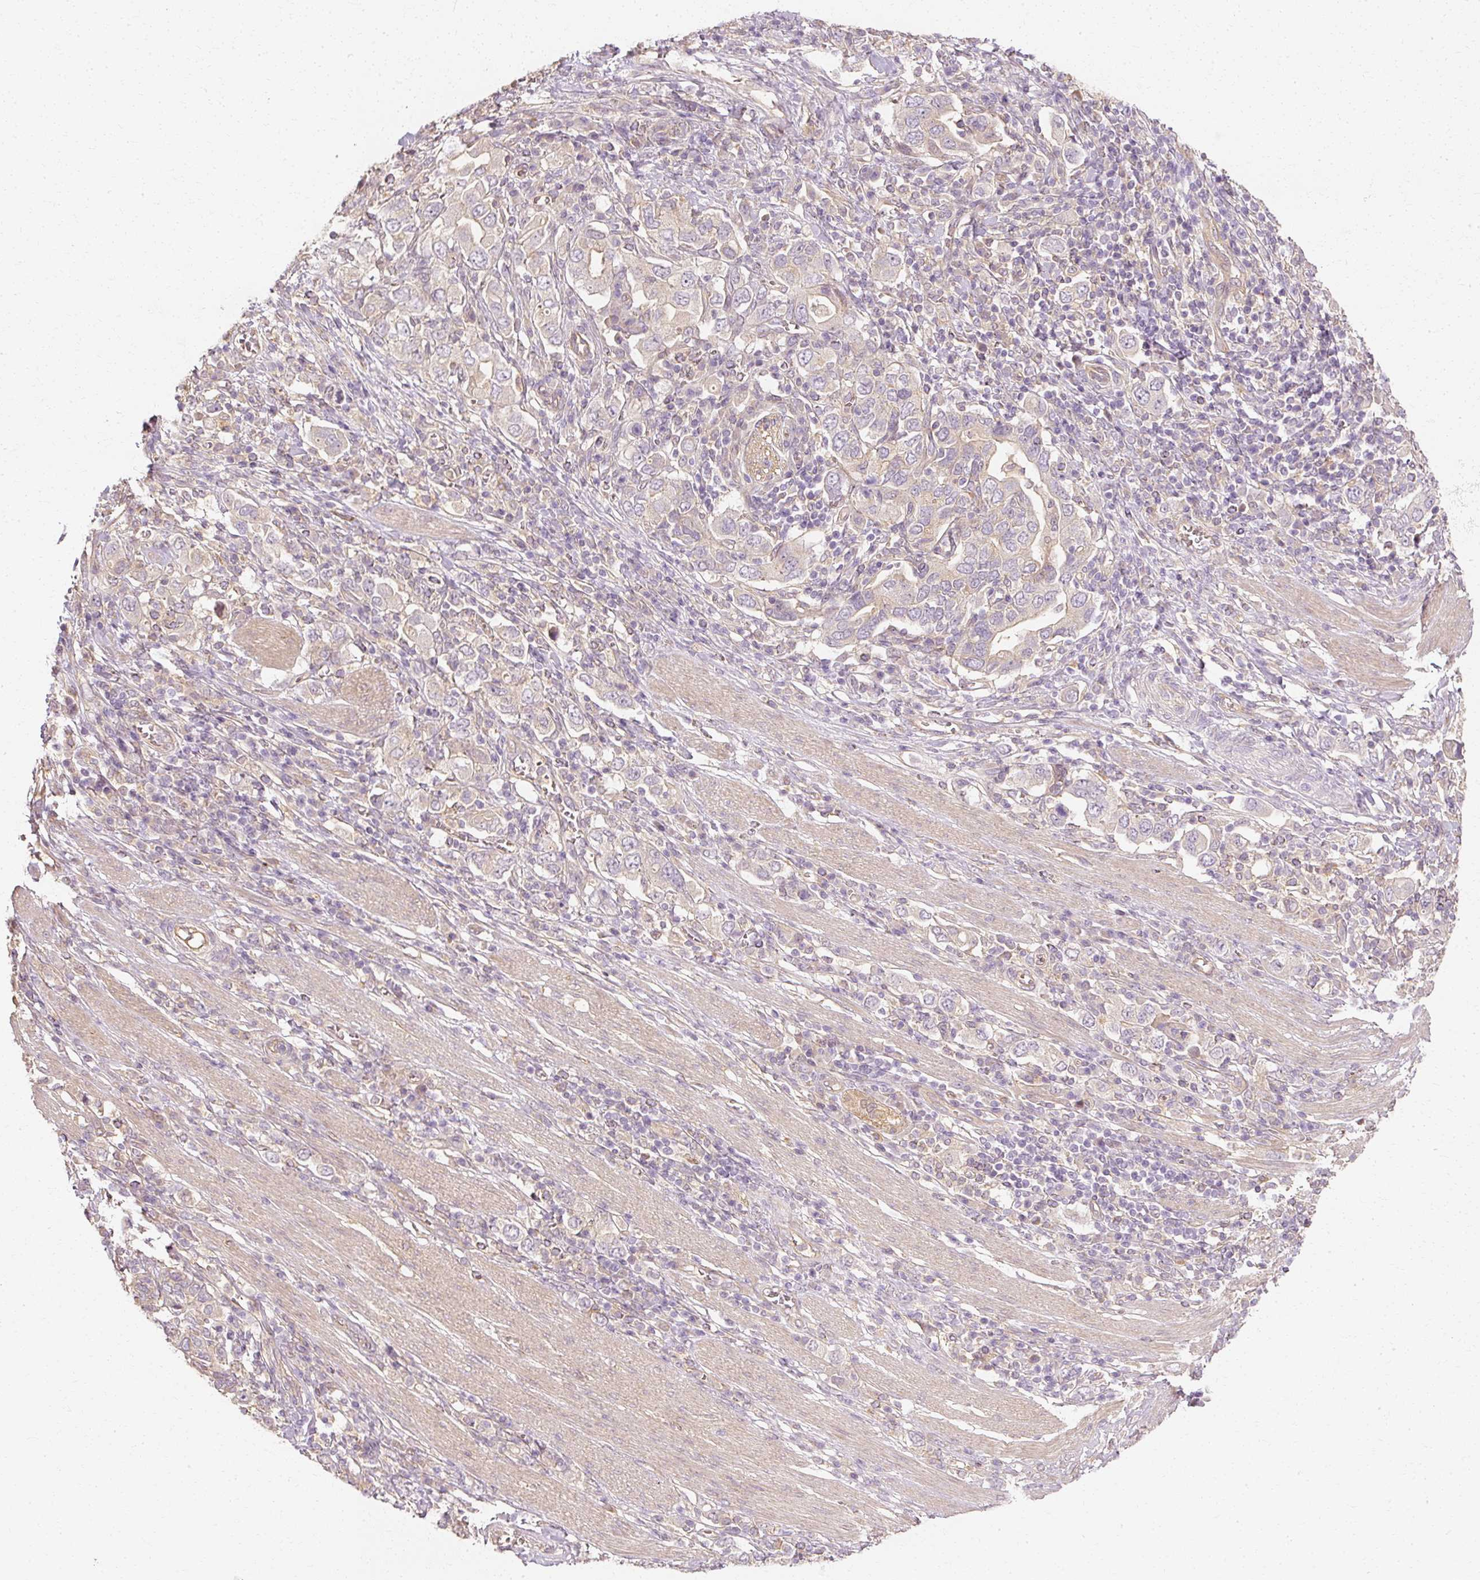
{"staining": {"intensity": "negative", "quantity": "none", "location": "none"}, "tissue": "stomach cancer", "cell_type": "Tumor cells", "image_type": "cancer", "snomed": [{"axis": "morphology", "description": "Adenocarcinoma, NOS"}, {"axis": "topography", "description": "Stomach, upper"}, {"axis": "topography", "description": "Stomach"}], "caption": "Tumor cells are negative for protein expression in human adenocarcinoma (stomach).", "gene": "GNAQ", "patient": {"sex": "male", "age": 62}}